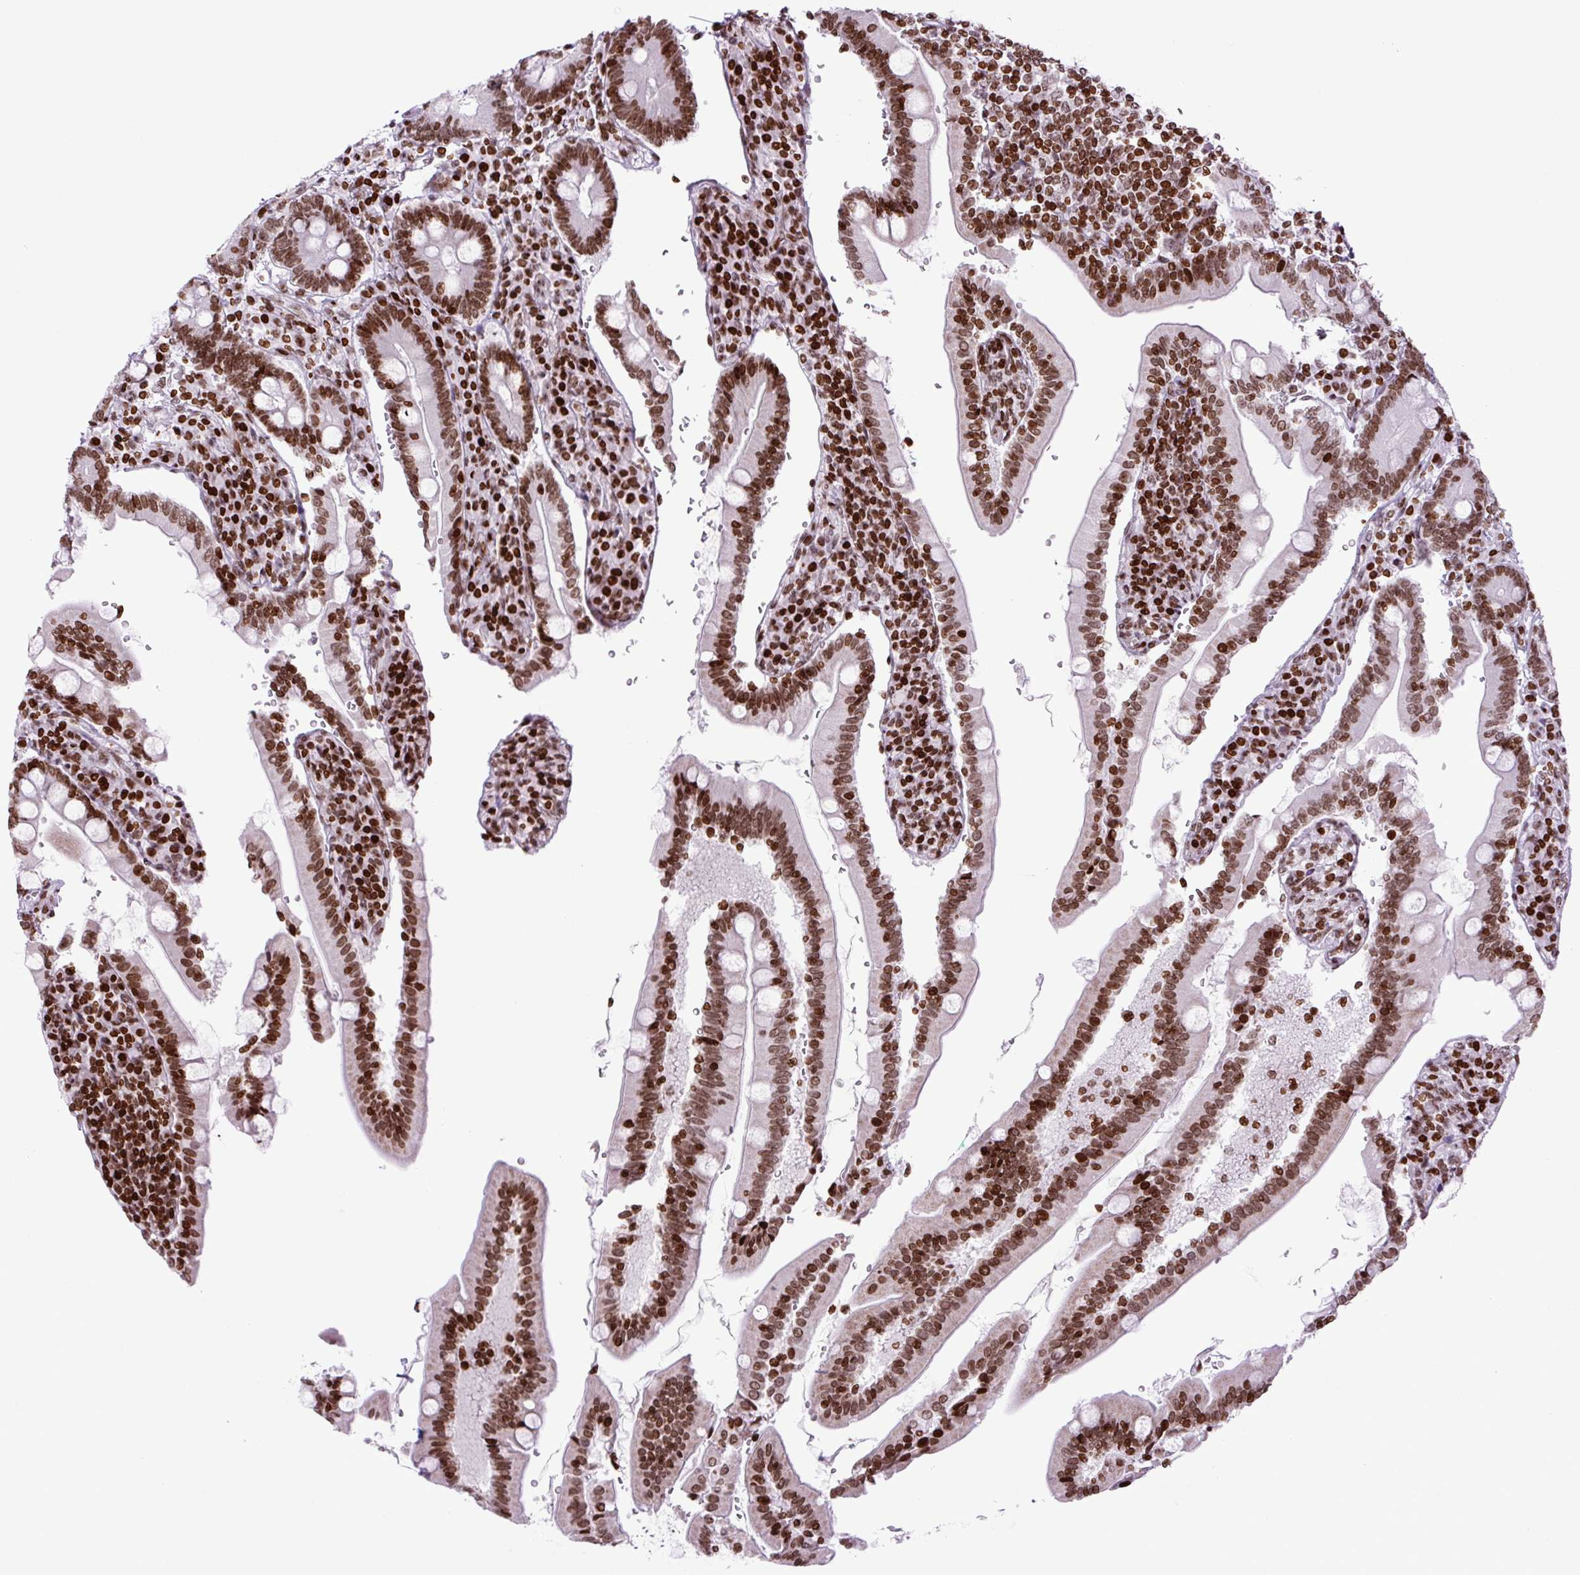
{"staining": {"intensity": "strong", "quantity": ">75%", "location": "nuclear"}, "tissue": "duodenum", "cell_type": "Glandular cells", "image_type": "normal", "snomed": [{"axis": "morphology", "description": "Normal tissue, NOS"}, {"axis": "topography", "description": "Duodenum"}], "caption": "Strong nuclear staining is appreciated in approximately >75% of glandular cells in benign duodenum. (DAB IHC, brown staining for protein, blue staining for nuclei).", "gene": "H1", "patient": {"sex": "female", "age": 67}}